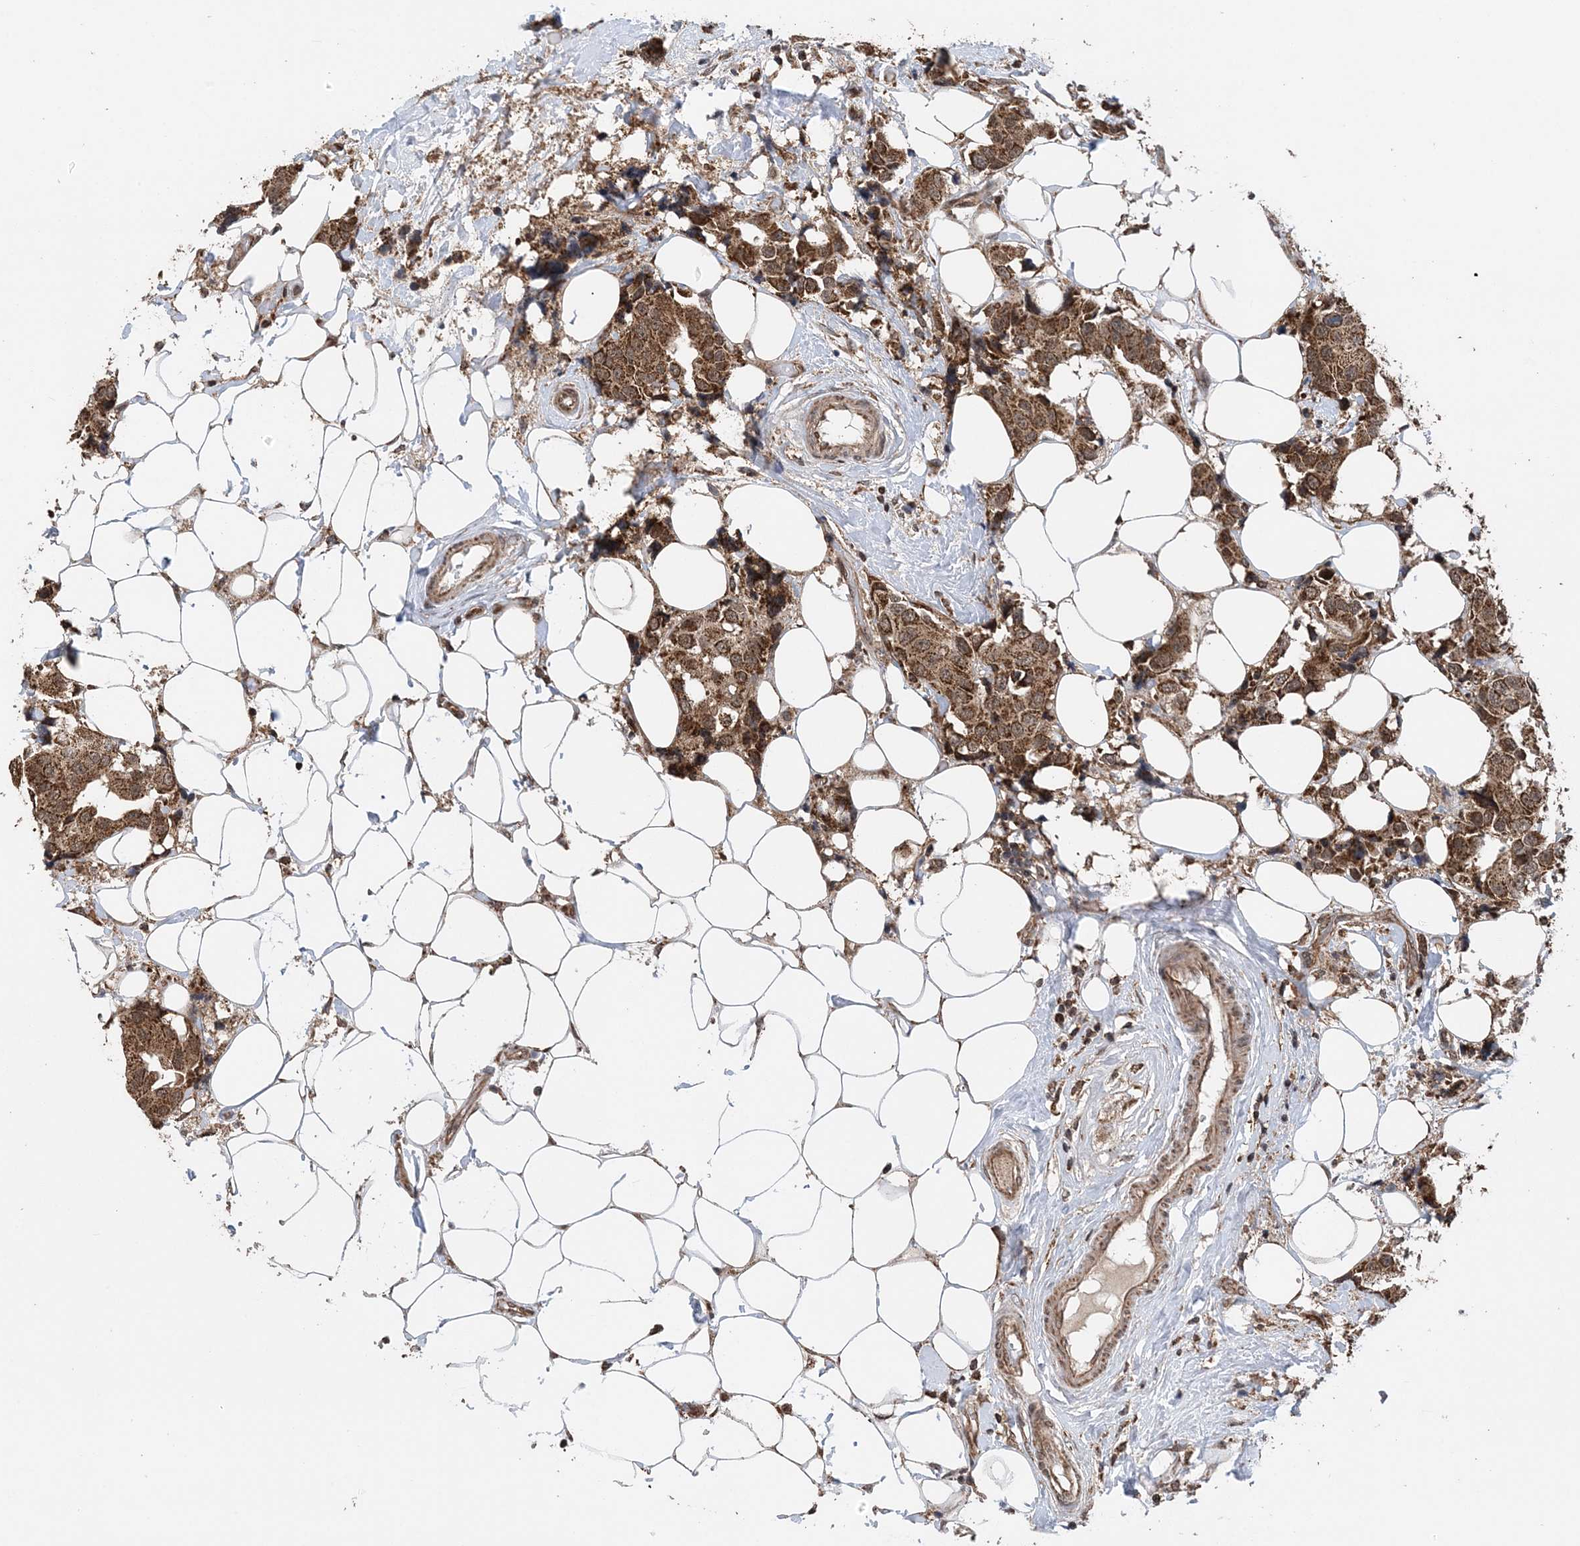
{"staining": {"intensity": "moderate", "quantity": ">75%", "location": "cytoplasmic/membranous"}, "tissue": "breast cancer", "cell_type": "Tumor cells", "image_type": "cancer", "snomed": [{"axis": "morphology", "description": "Normal tissue, NOS"}, {"axis": "morphology", "description": "Duct carcinoma"}, {"axis": "topography", "description": "Breast"}], "caption": "IHC image of human invasive ductal carcinoma (breast) stained for a protein (brown), which shows medium levels of moderate cytoplasmic/membranous positivity in about >75% of tumor cells.", "gene": "PCBP1", "patient": {"sex": "female", "age": 39}}